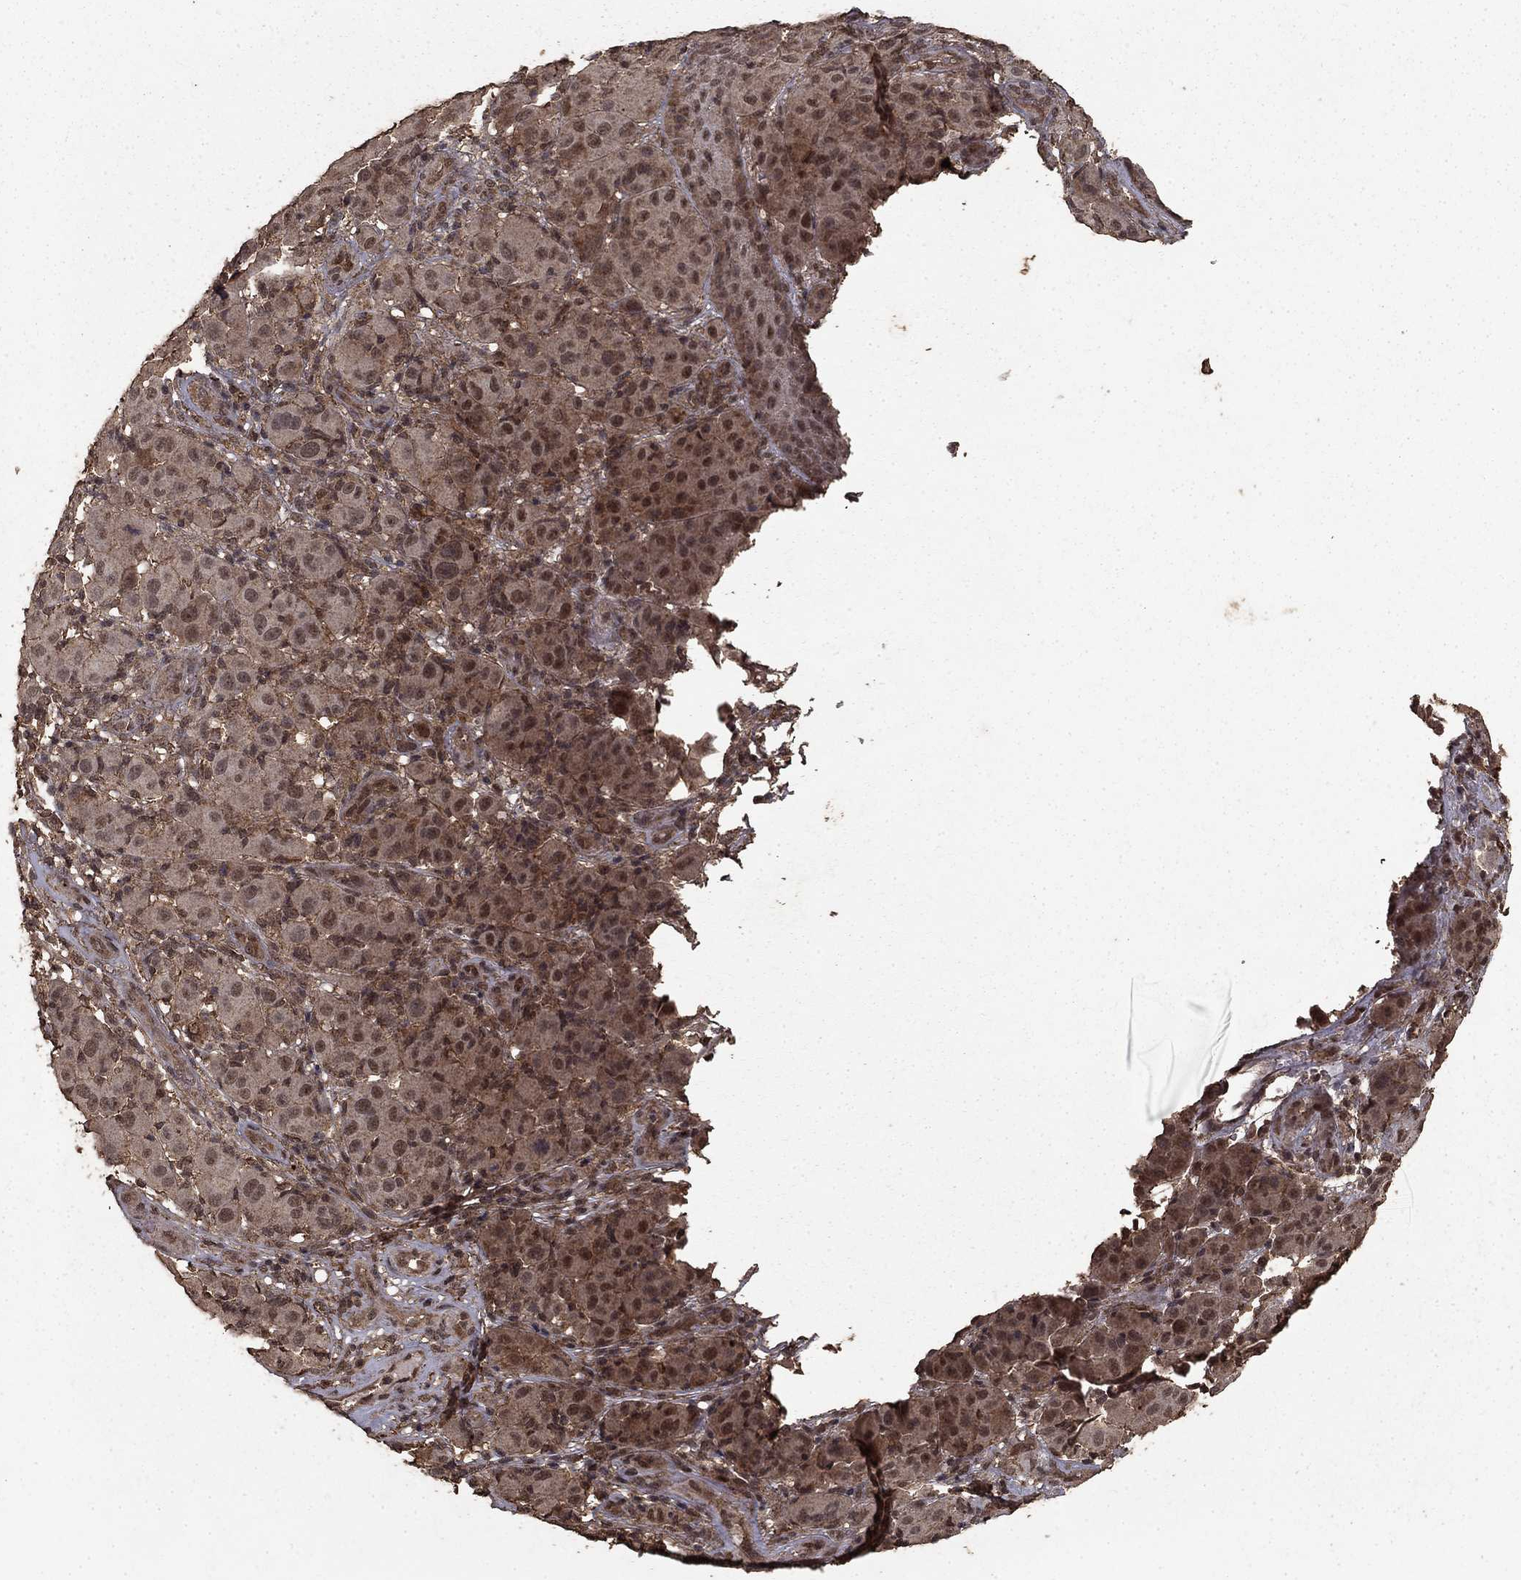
{"staining": {"intensity": "moderate", "quantity": "25%-75%", "location": "cytoplasmic/membranous"}, "tissue": "melanoma", "cell_type": "Tumor cells", "image_type": "cancer", "snomed": [{"axis": "morphology", "description": "Malignant melanoma, NOS"}, {"axis": "topography", "description": "Skin"}], "caption": "Malignant melanoma tissue displays moderate cytoplasmic/membranous positivity in about 25%-75% of tumor cells The staining was performed using DAB to visualize the protein expression in brown, while the nuclei were stained in blue with hematoxylin (Magnification: 20x).", "gene": "PRDM1", "patient": {"sex": "female", "age": 87}}